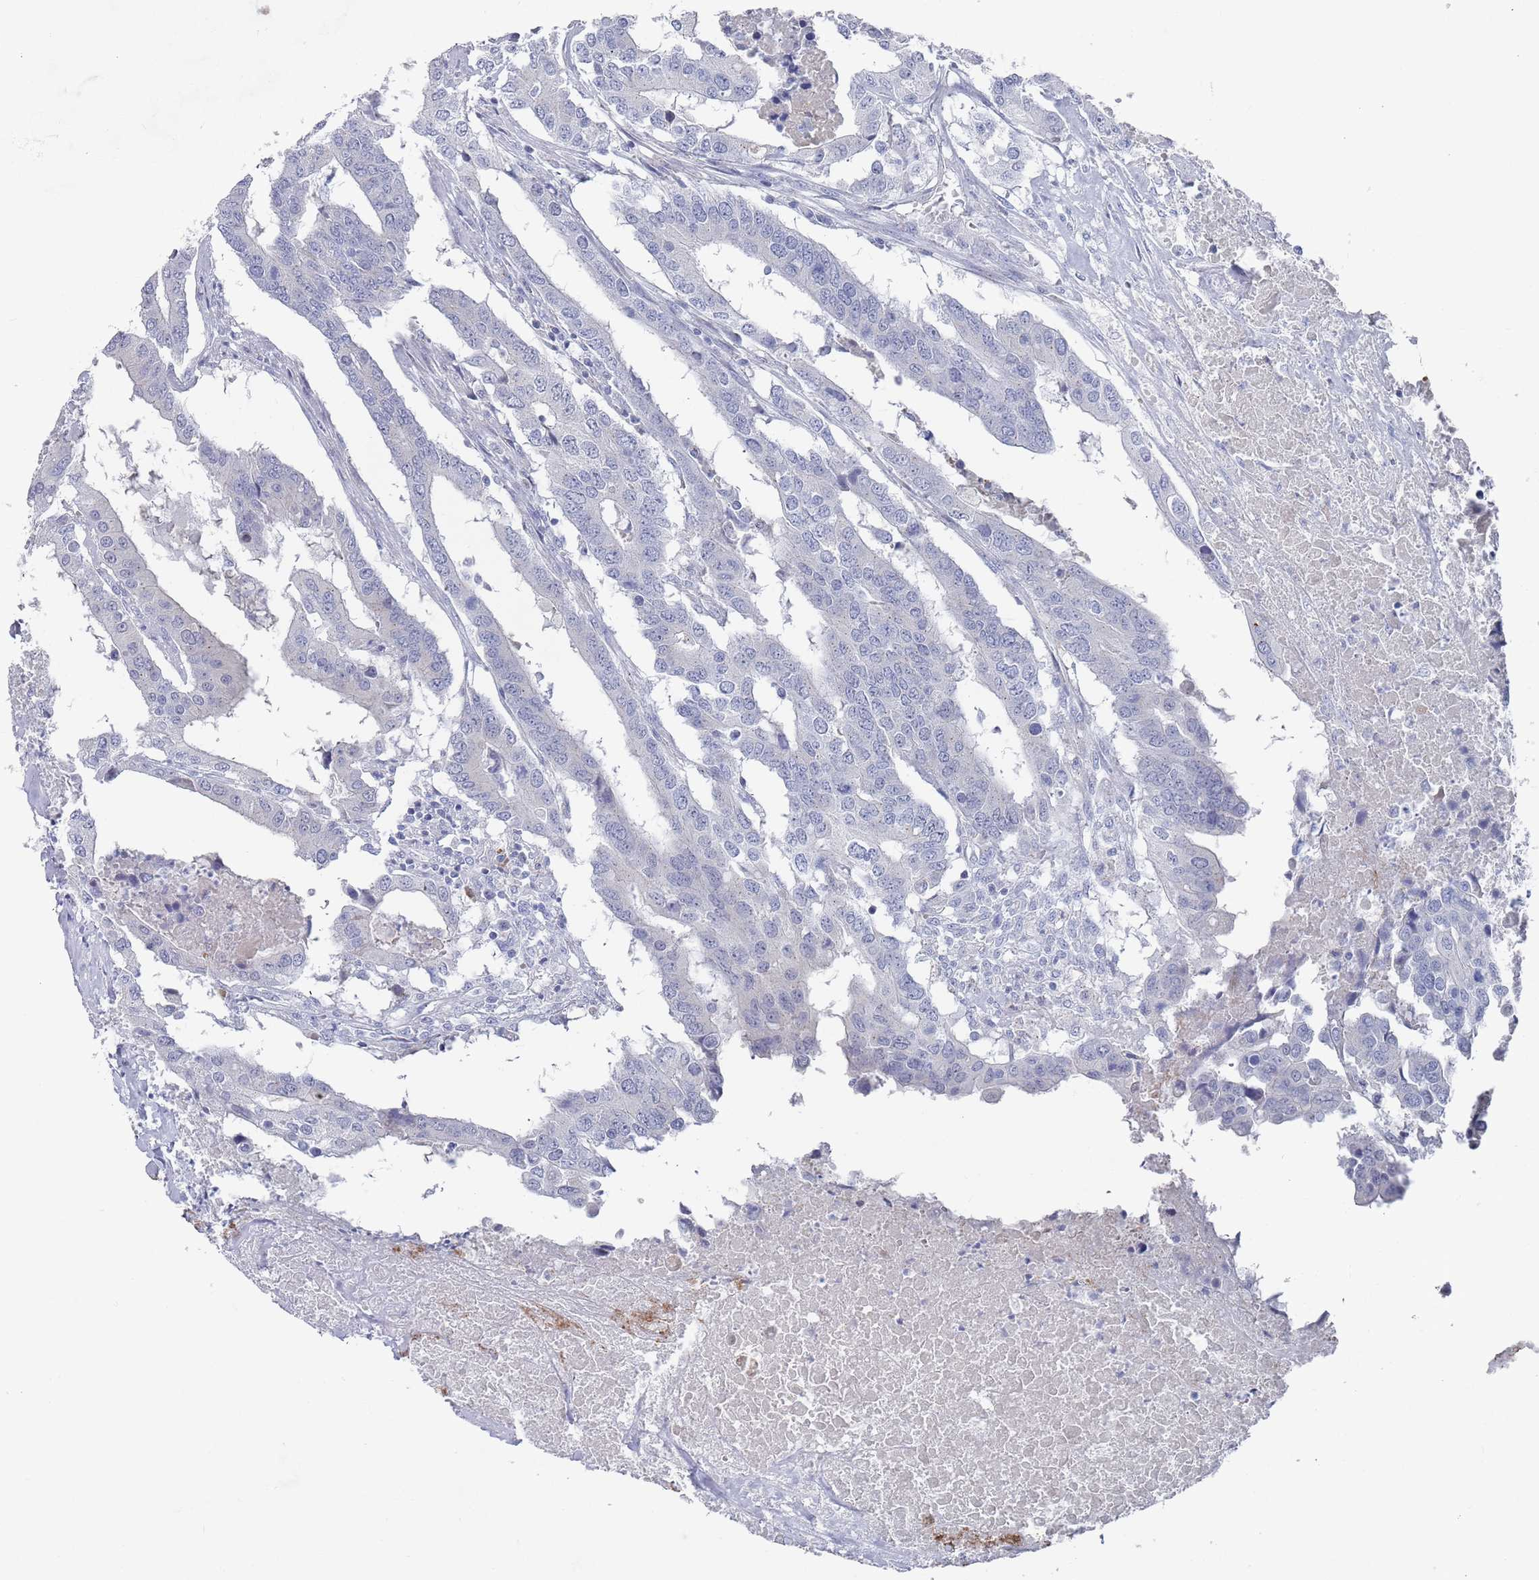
{"staining": {"intensity": "negative", "quantity": "none", "location": "none"}, "tissue": "colorectal cancer", "cell_type": "Tumor cells", "image_type": "cancer", "snomed": [{"axis": "morphology", "description": "Adenocarcinoma, NOS"}, {"axis": "topography", "description": "Colon"}], "caption": "Tumor cells show no significant staining in adenocarcinoma (colorectal). (DAB (3,3'-diaminobenzidine) immunohistochemistry (IHC), high magnification).", "gene": "MAT1A", "patient": {"sex": "male", "age": 77}}